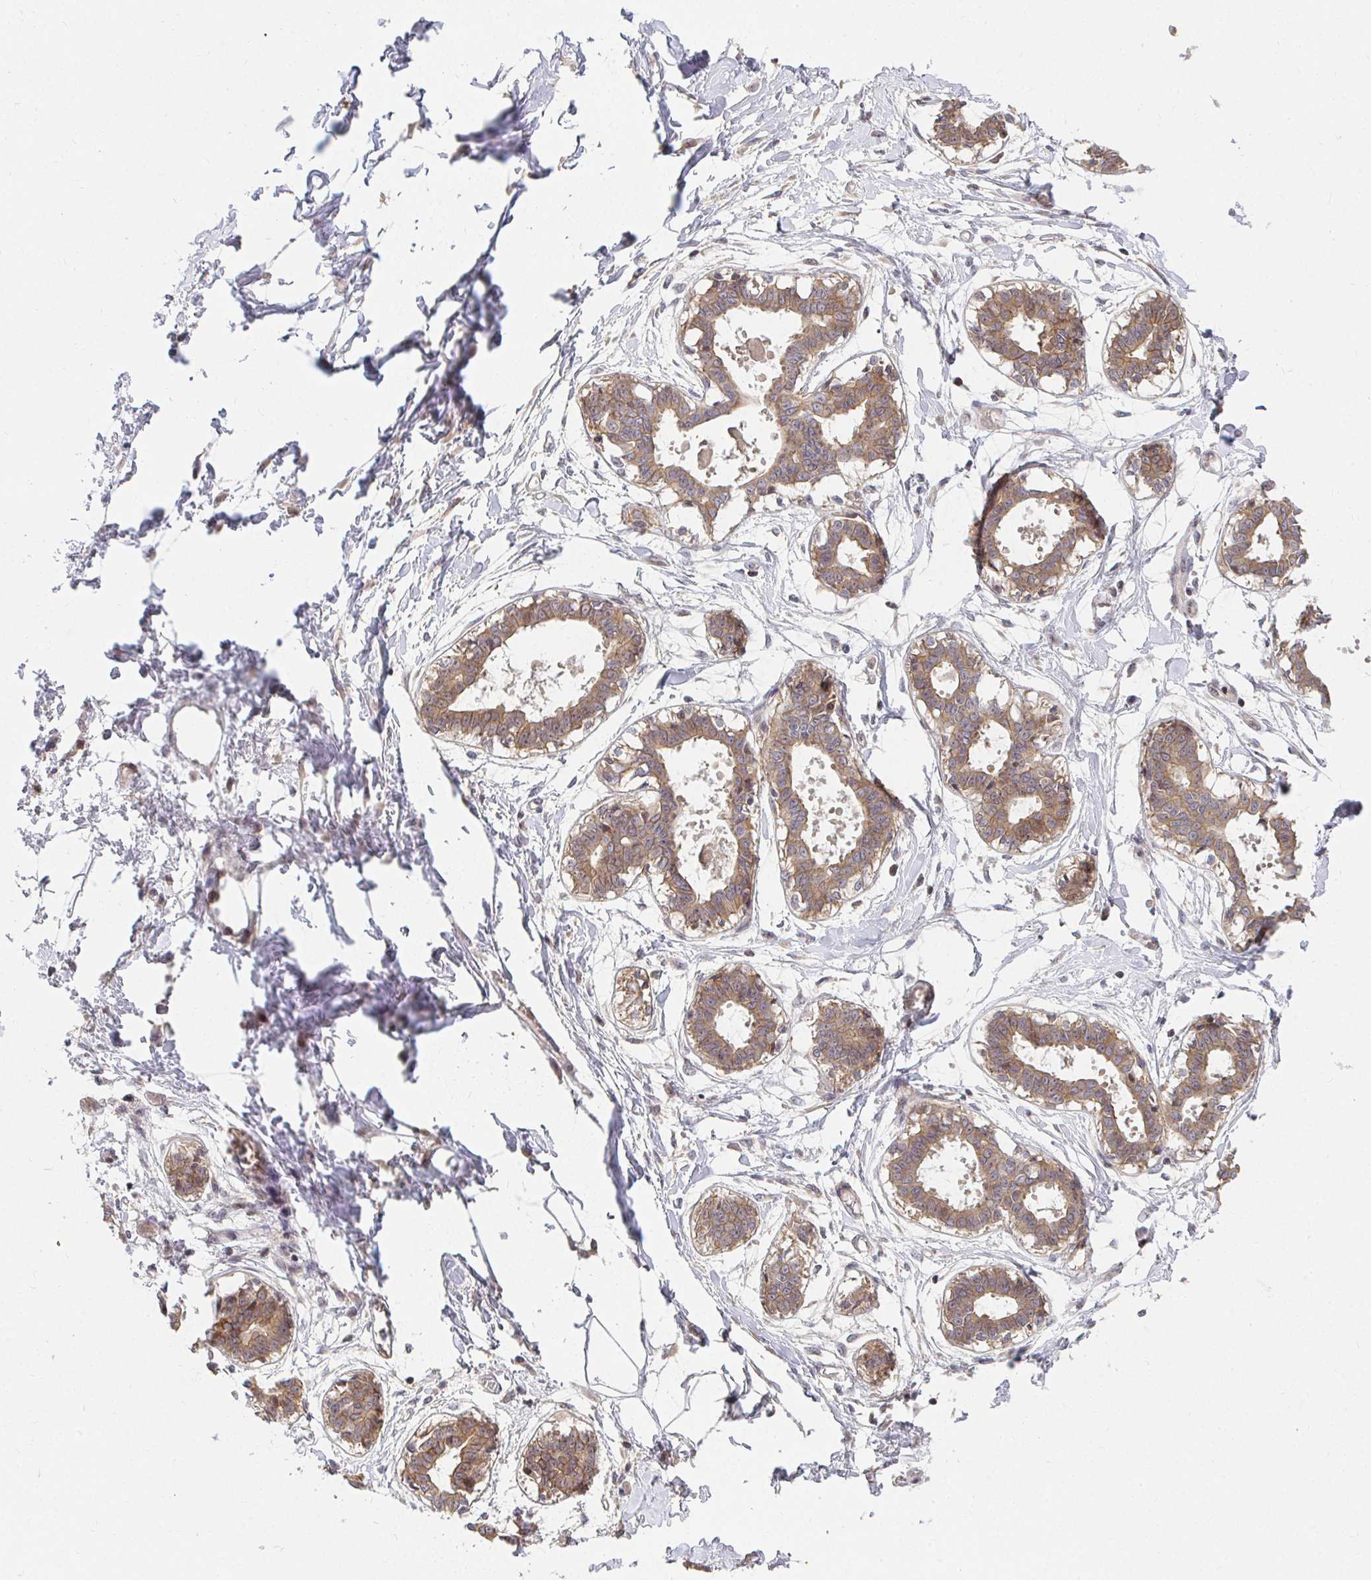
{"staining": {"intensity": "negative", "quantity": "none", "location": "none"}, "tissue": "breast", "cell_type": "Adipocytes", "image_type": "normal", "snomed": [{"axis": "morphology", "description": "Normal tissue, NOS"}, {"axis": "topography", "description": "Breast"}], "caption": "The micrograph reveals no significant positivity in adipocytes of breast. (Brightfield microscopy of DAB (3,3'-diaminobenzidine) immunohistochemistry (IHC) at high magnification).", "gene": "ANK3", "patient": {"sex": "female", "age": 45}}